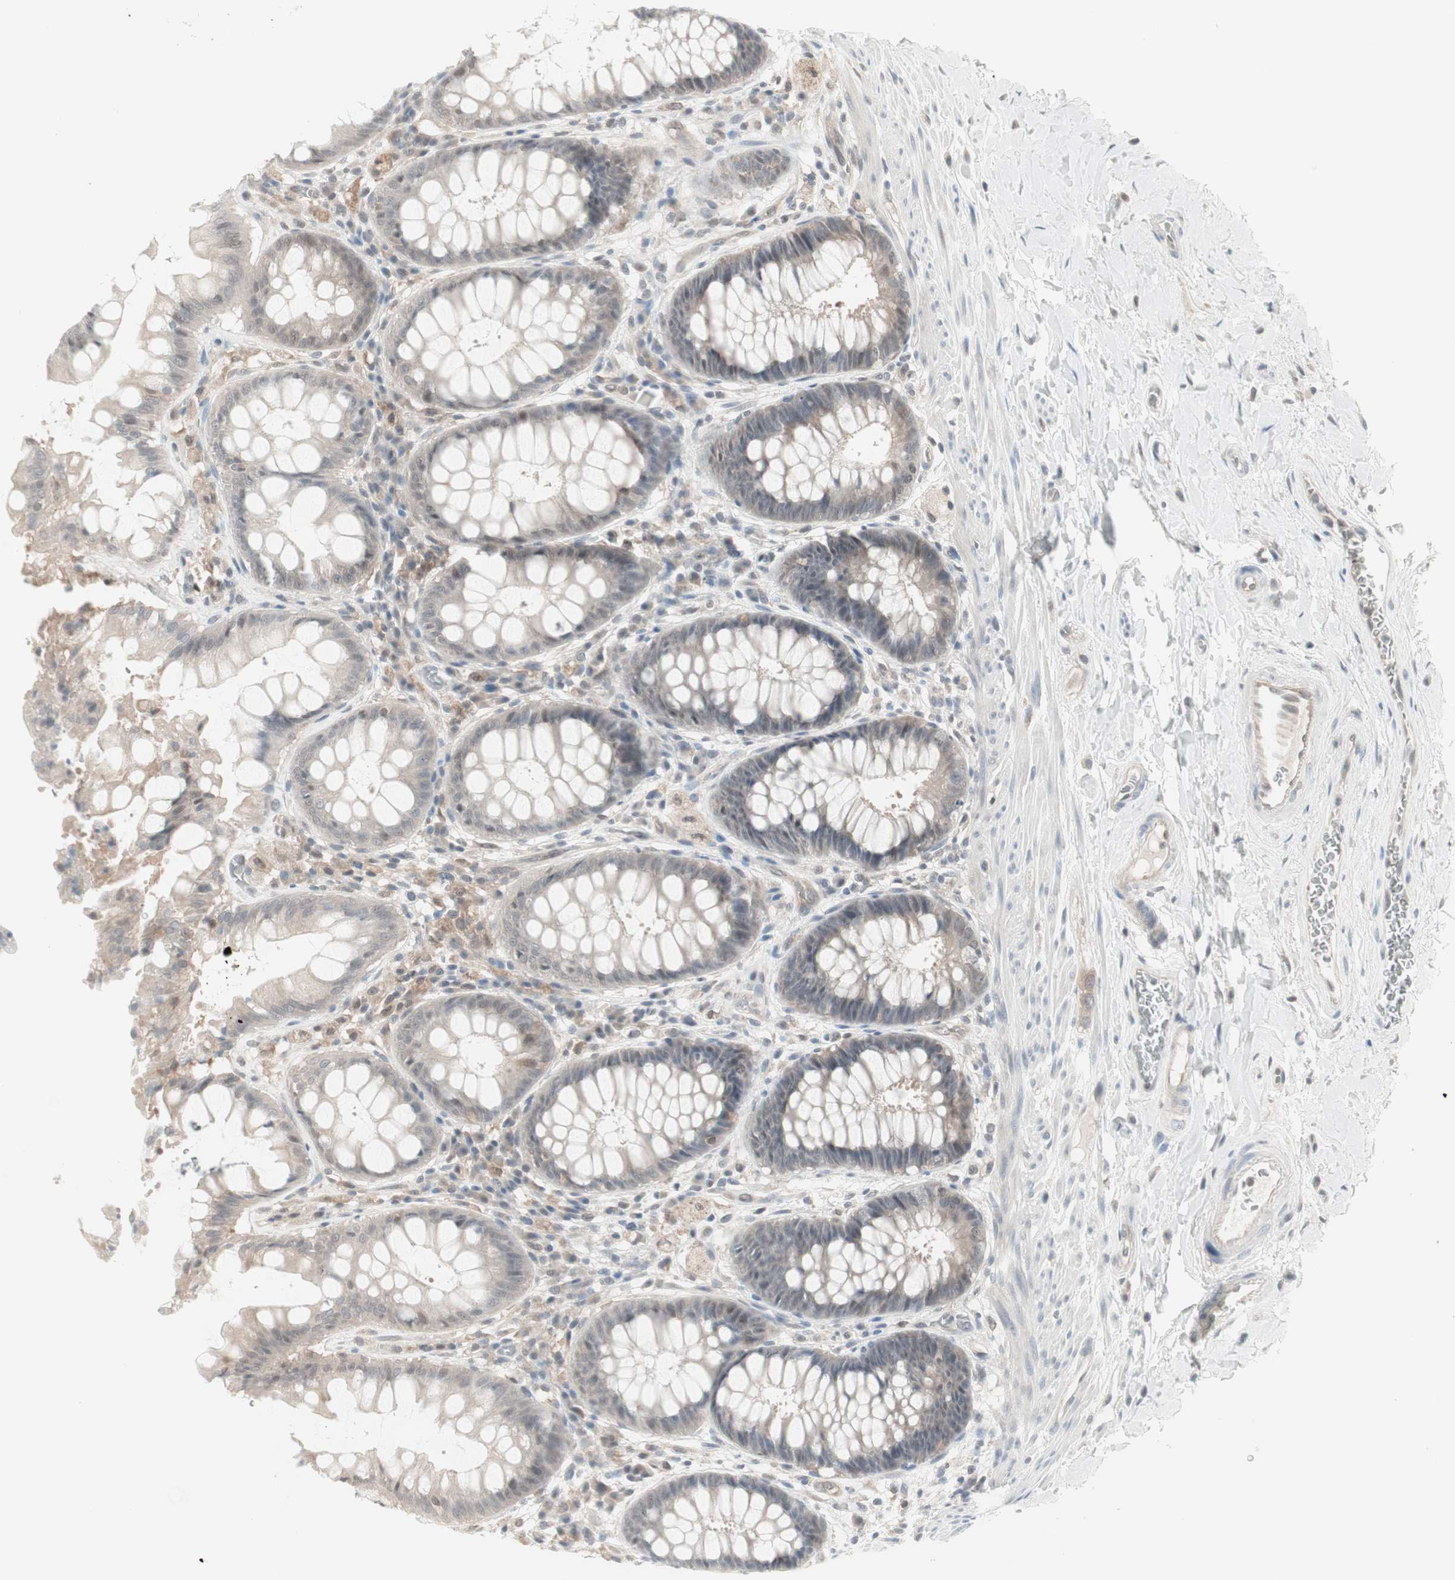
{"staining": {"intensity": "negative", "quantity": "none", "location": "none"}, "tissue": "rectum", "cell_type": "Glandular cells", "image_type": "normal", "snomed": [{"axis": "morphology", "description": "Normal tissue, NOS"}, {"axis": "topography", "description": "Rectum"}], "caption": "This is a micrograph of IHC staining of benign rectum, which shows no positivity in glandular cells.", "gene": "PTPA", "patient": {"sex": "female", "age": 46}}